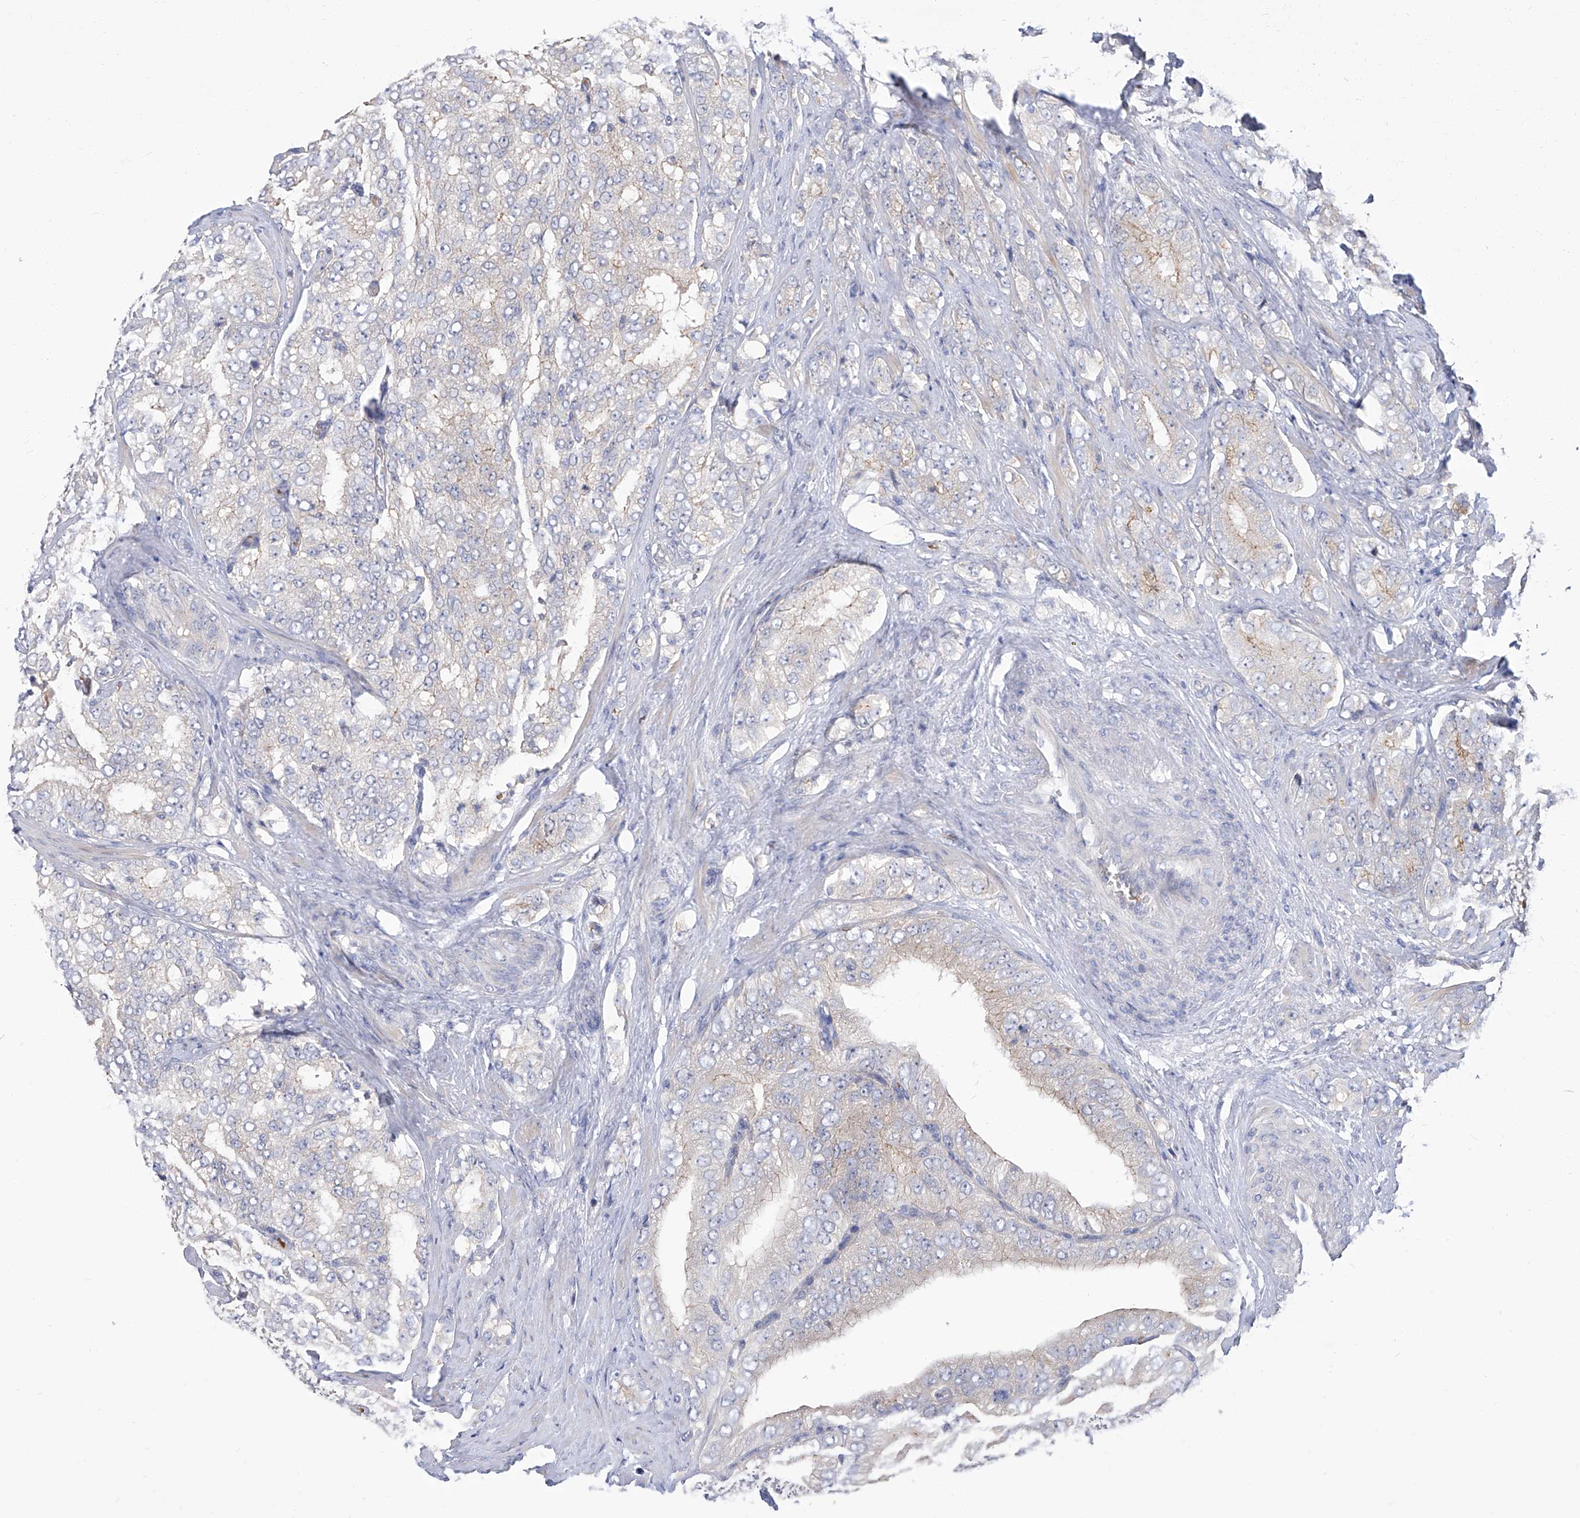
{"staining": {"intensity": "weak", "quantity": "<25%", "location": "cytoplasmic/membranous"}, "tissue": "prostate cancer", "cell_type": "Tumor cells", "image_type": "cancer", "snomed": [{"axis": "morphology", "description": "Adenocarcinoma, High grade"}, {"axis": "topography", "description": "Prostate"}], "caption": "High magnification brightfield microscopy of prostate cancer (adenocarcinoma (high-grade)) stained with DAB (3,3'-diaminobenzidine) (brown) and counterstained with hematoxylin (blue): tumor cells show no significant positivity.", "gene": "PARD3", "patient": {"sex": "male", "age": 58}}